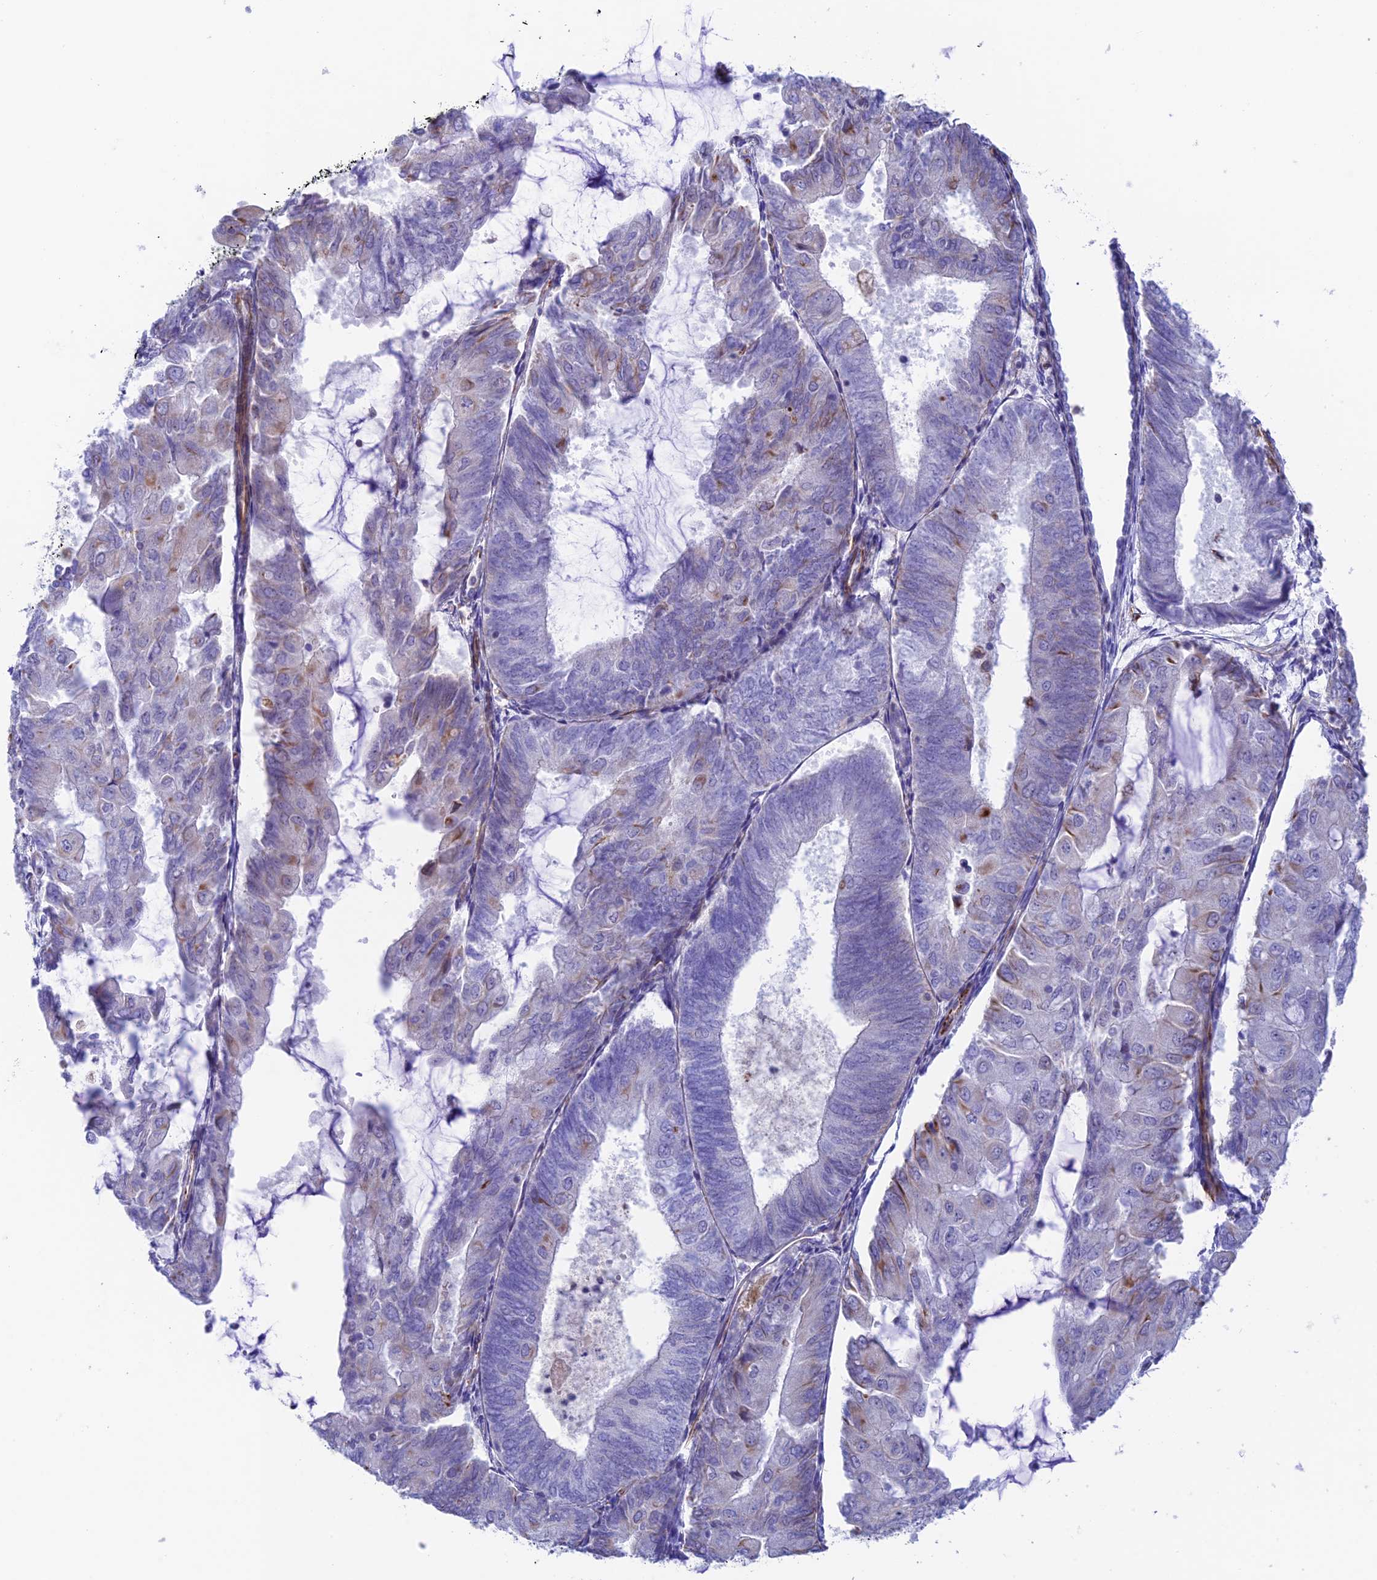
{"staining": {"intensity": "weak", "quantity": "<25%", "location": "cytoplasmic/membranous"}, "tissue": "endometrial cancer", "cell_type": "Tumor cells", "image_type": "cancer", "snomed": [{"axis": "morphology", "description": "Adenocarcinoma, NOS"}, {"axis": "topography", "description": "Endometrium"}], "caption": "Tumor cells are negative for protein expression in human endometrial cancer. Nuclei are stained in blue.", "gene": "ZNF652", "patient": {"sex": "female", "age": 81}}